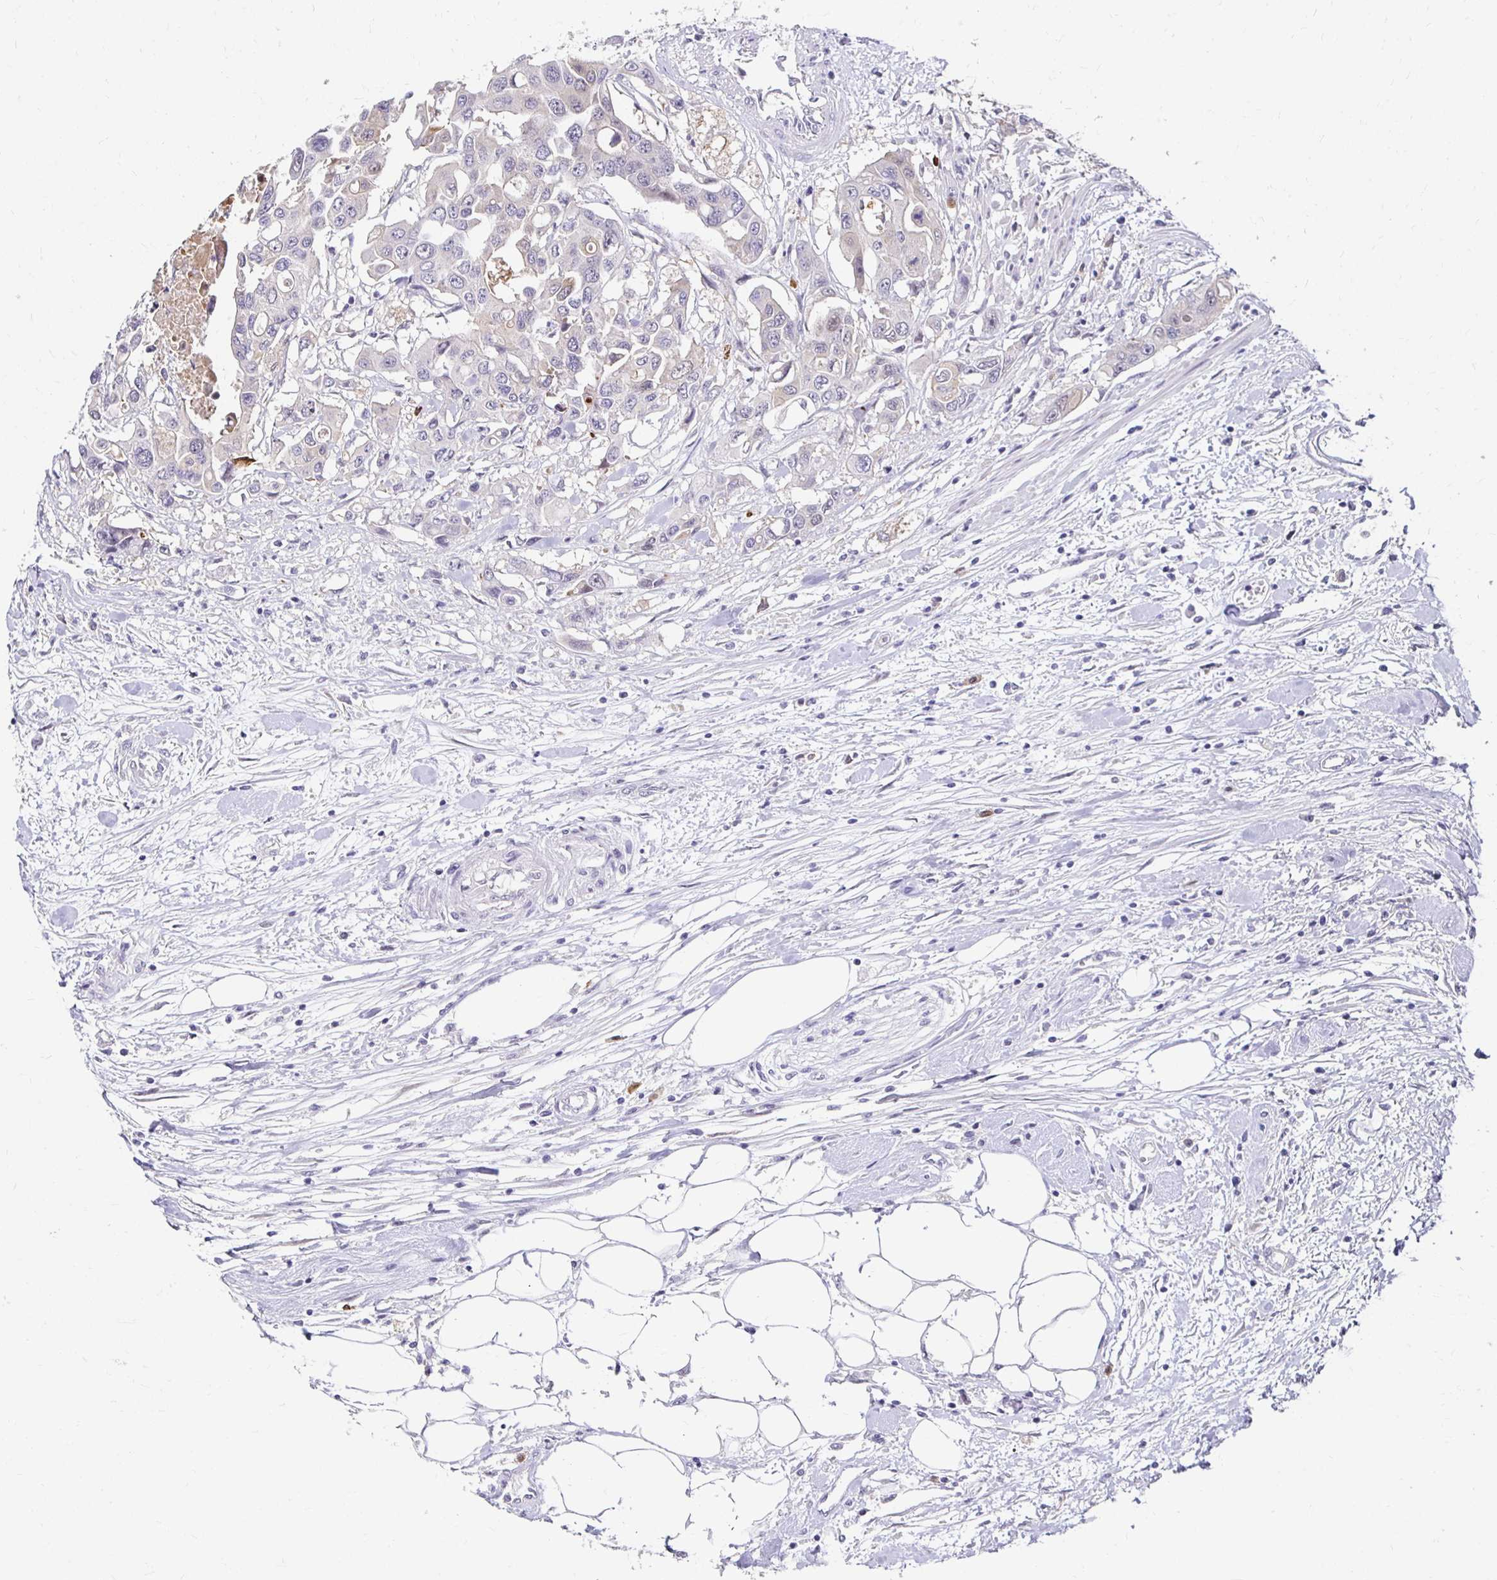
{"staining": {"intensity": "negative", "quantity": "none", "location": "none"}, "tissue": "colorectal cancer", "cell_type": "Tumor cells", "image_type": "cancer", "snomed": [{"axis": "morphology", "description": "Adenocarcinoma, NOS"}, {"axis": "topography", "description": "Colon"}], "caption": "There is no significant expression in tumor cells of colorectal adenocarcinoma.", "gene": "PADI2", "patient": {"sex": "male", "age": 77}}